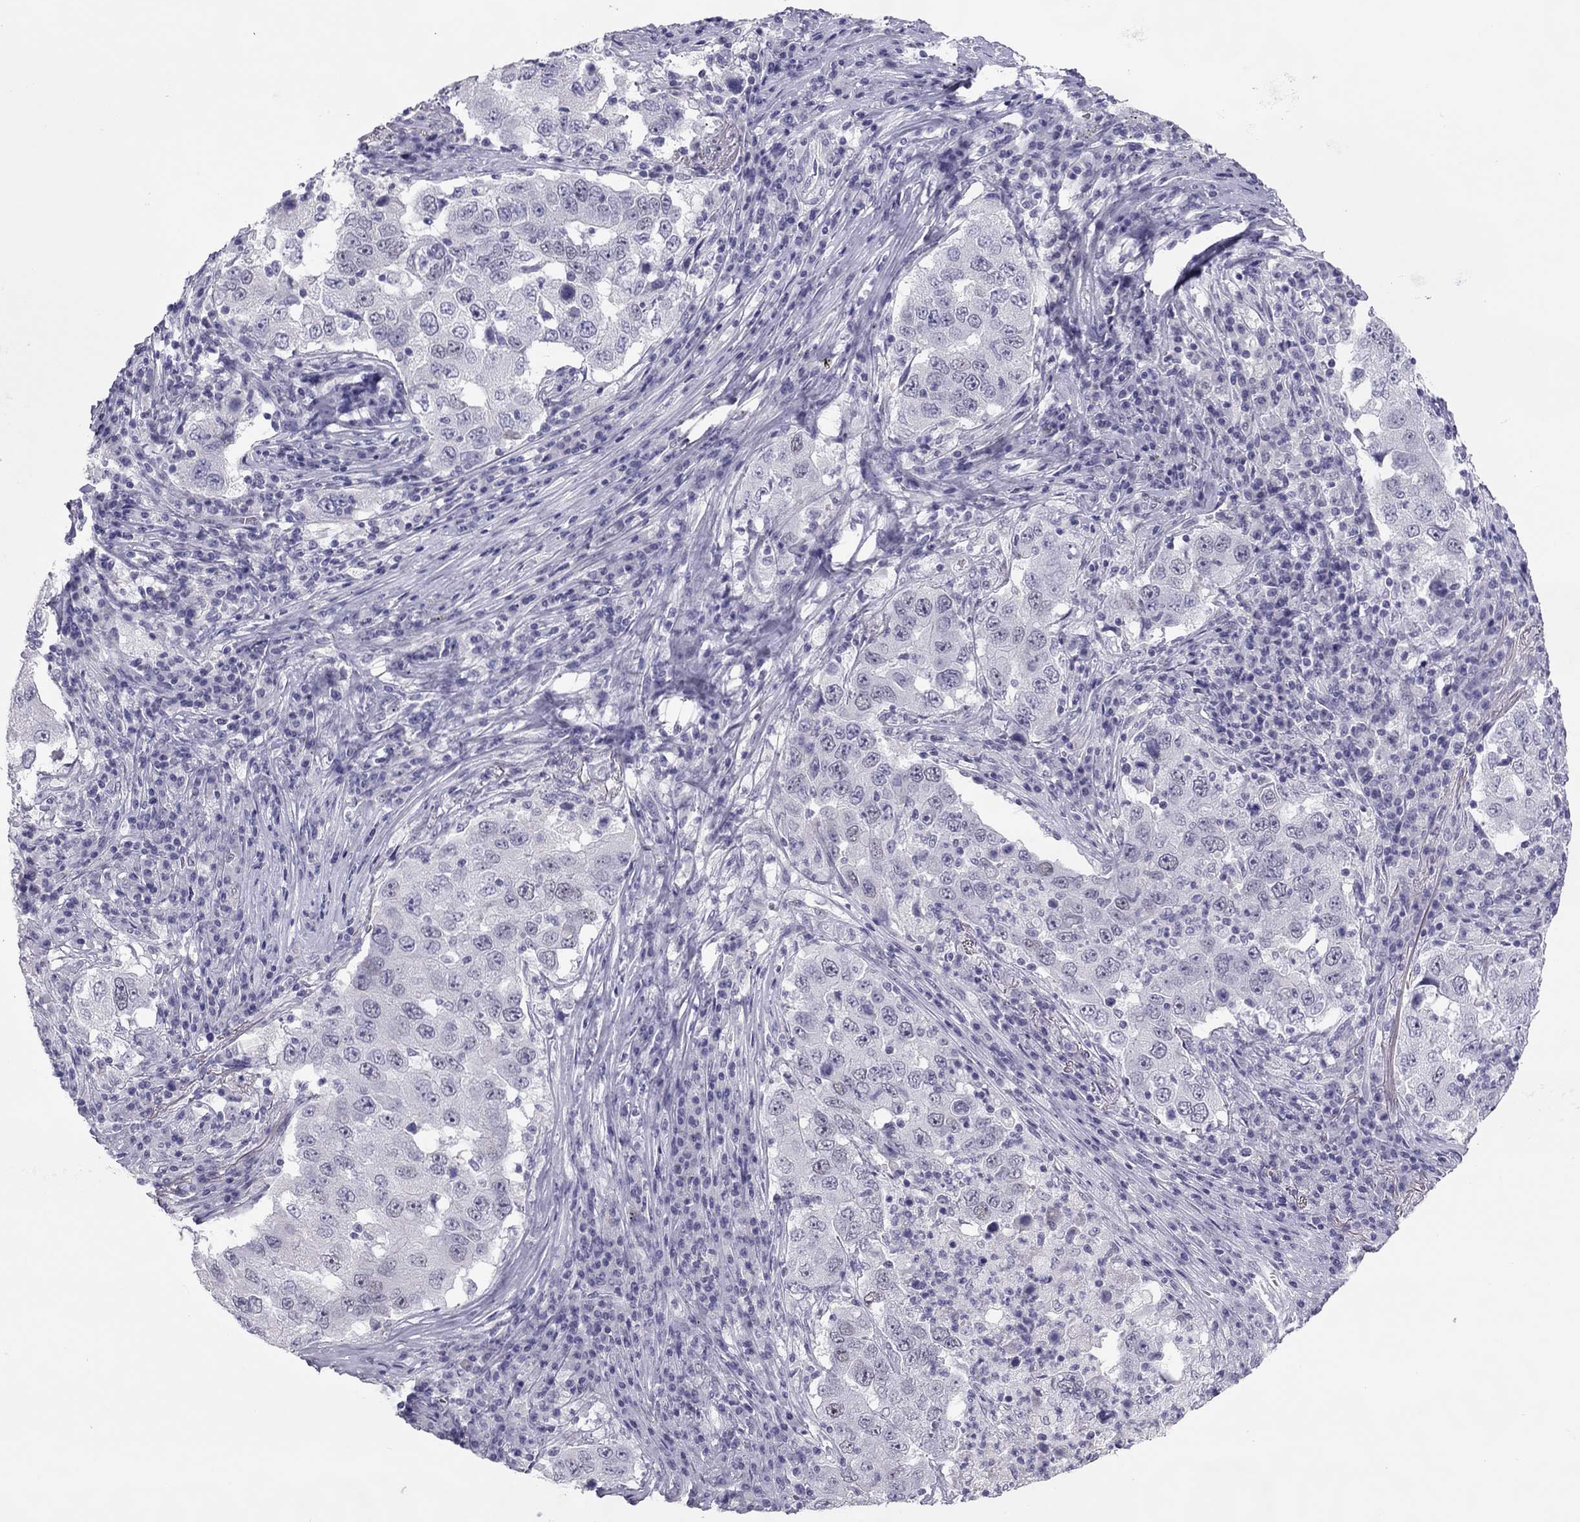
{"staining": {"intensity": "weak", "quantity": "<25%", "location": "nuclear"}, "tissue": "lung cancer", "cell_type": "Tumor cells", "image_type": "cancer", "snomed": [{"axis": "morphology", "description": "Adenocarcinoma, NOS"}, {"axis": "topography", "description": "Lung"}], "caption": "Lung cancer (adenocarcinoma) stained for a protein using immunohistochemistry displays no staining tumor cells.", "gene": "PHOX2A", "patient": {"sex": "male", "age": 73}}